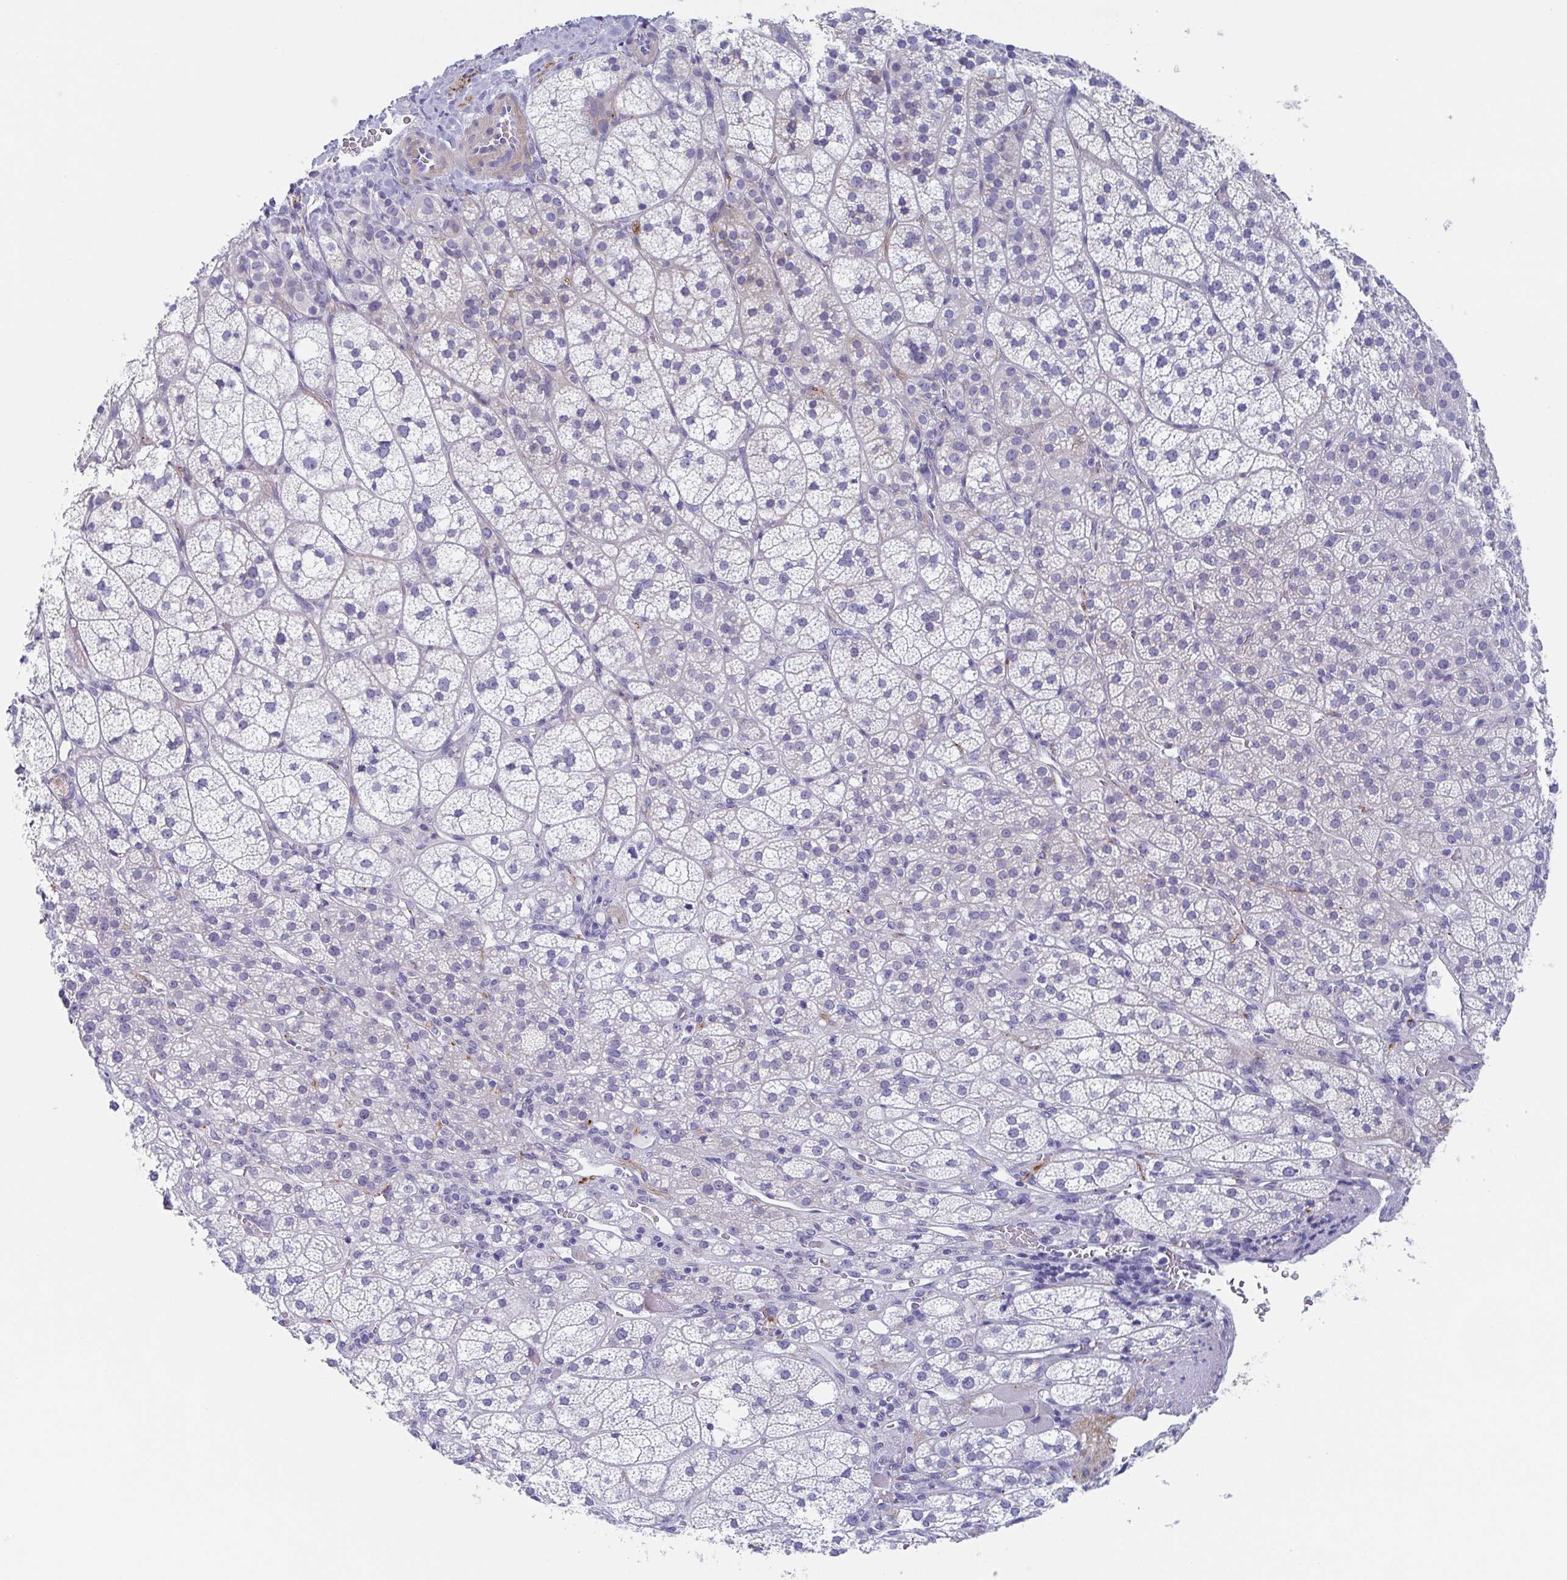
{"staining": {"intensity": "negative", "quantity": "none", "location": "none"}, "tissue": "adrenal gland", "cell_type": "Glandular cells", "image_type": "normal", "snomed": [{"axis": "morphology", "description": "Normal tissue, NOS"}, {"axis": "topography", "description": "Adrenal gland"}], "caption": "This is an immunohistochemistry (IHC) photomicrograph of unremarkable adrenal gland. There is no staining in glandular cells.", "gene": "DYNC1I1", "patient": {"sex": "female", "age": 60}}